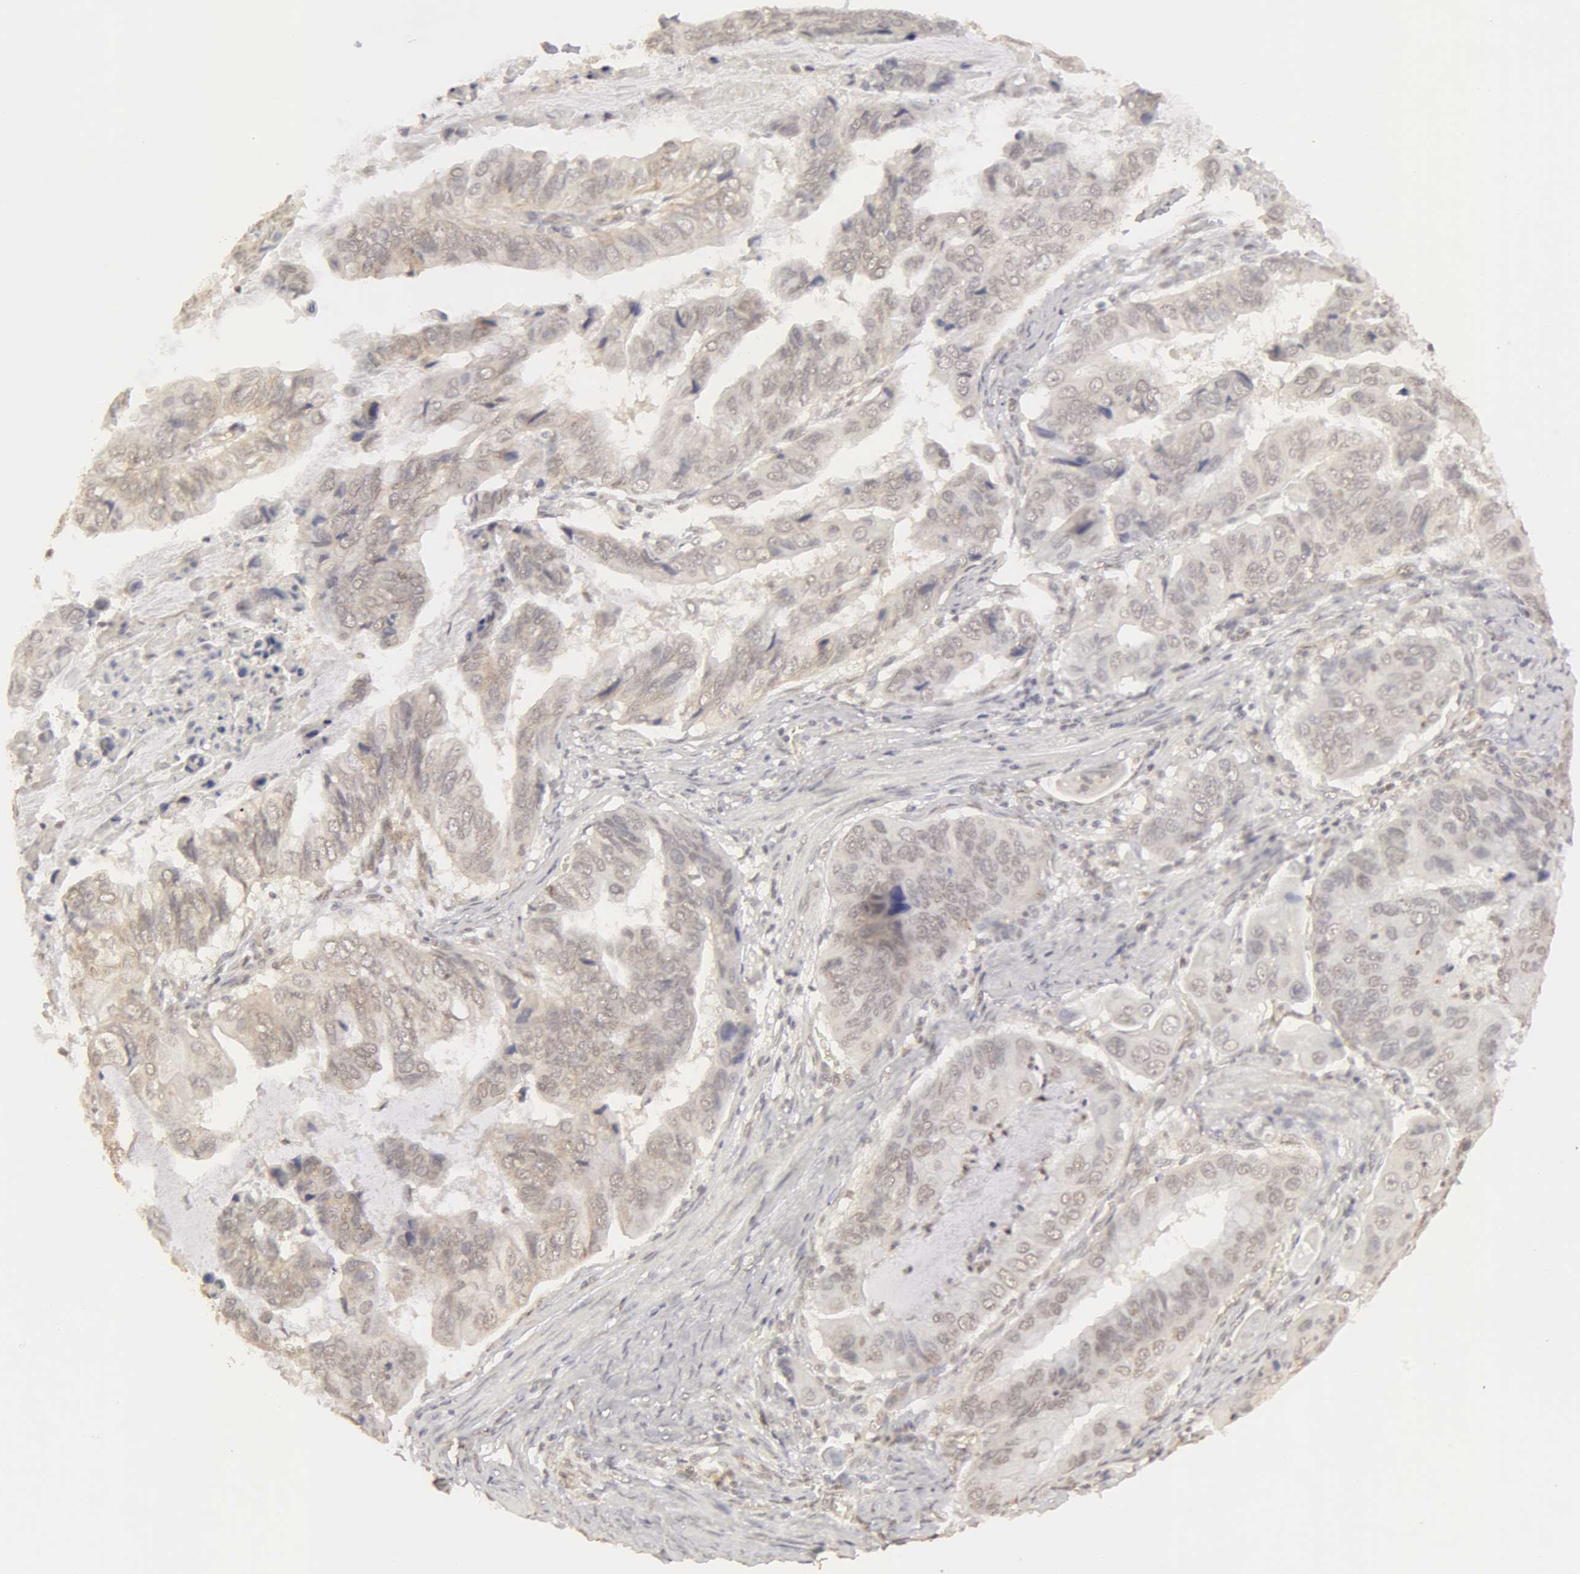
{"staining": {"intensity": "weak", "quantity": "25%-75%", "location": "cytoplasmic/membranous"}, "tissue": "stomach cancer", "cell_type": "Tumor cells", "image_type": "cancer", "snomed": [{"axis": "morphology", "description": "Adenocarcinoma, NOS"}, {"axis": "topography", "description": "Stomach, upper"}], "caption": "A micrograph of human stomach cancer stained for a protein shows weak cytoplasmic/membranous brown staining in tumor cells.", "gene": "ADAM10", "patient": {"sex": "male", "age": 80}}